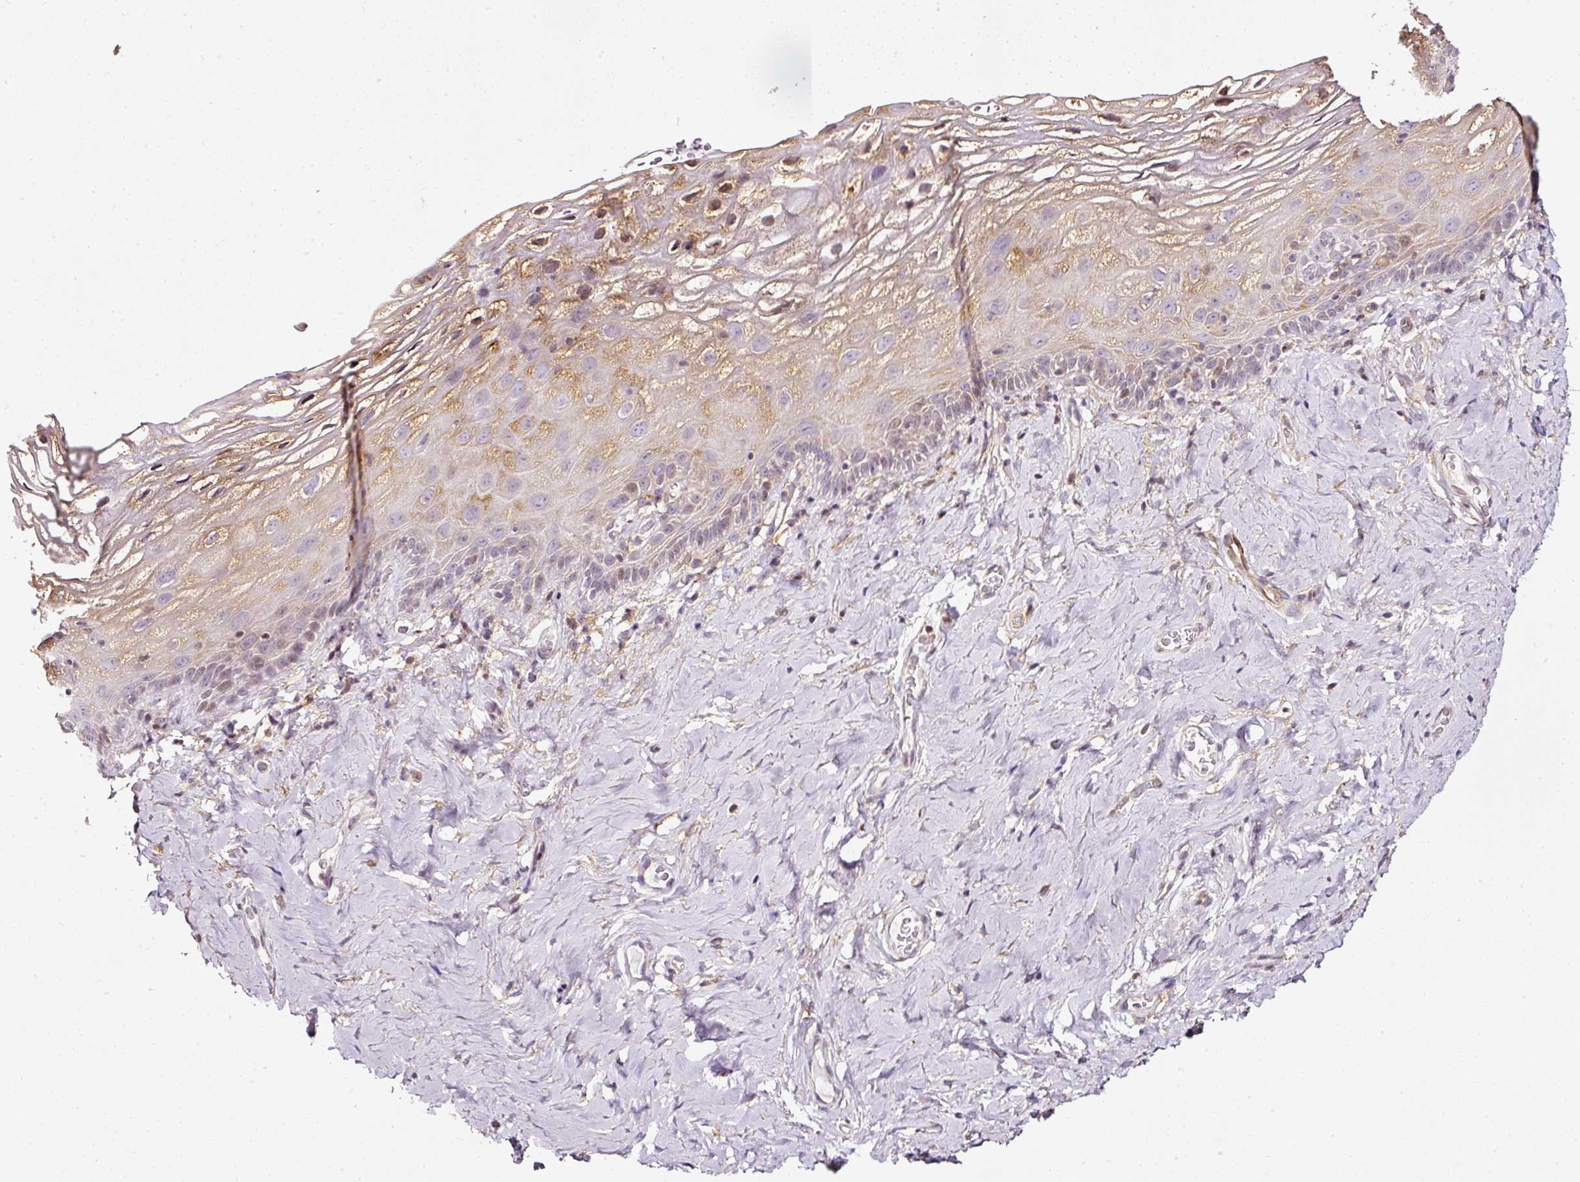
{"staining": {"intensity": "weak", "quantity": "<25%", "location": "cytoplasmic/membranous,nuclear"}, "tissue": "vagina", "cell_type": "Squamous epithelial cells", "image_type": "normal", "snomed": [{"axis": "morphology", "description": "Normal tissue, NOS"}, {"axis": "morphology", "description": "Adenocarcinoma, NOS"}, {"axis": "topography", "description": "Rectum"}, {"axis": "topography", "description": "Vagina"}, {"axis": "topography", "description": "Peripheral nerve tissue"}], "caption": "DAB immunohistochemical staining of unremarkable human vagina exhibits no significant staining in squamous epithelial cells. (DAB (3,3'-diaminobenzidine) immunohistochemistry with hematoxylin counter stain).", "gene": "SCNM1", "patient": {"sex": "female", "age": 71}}